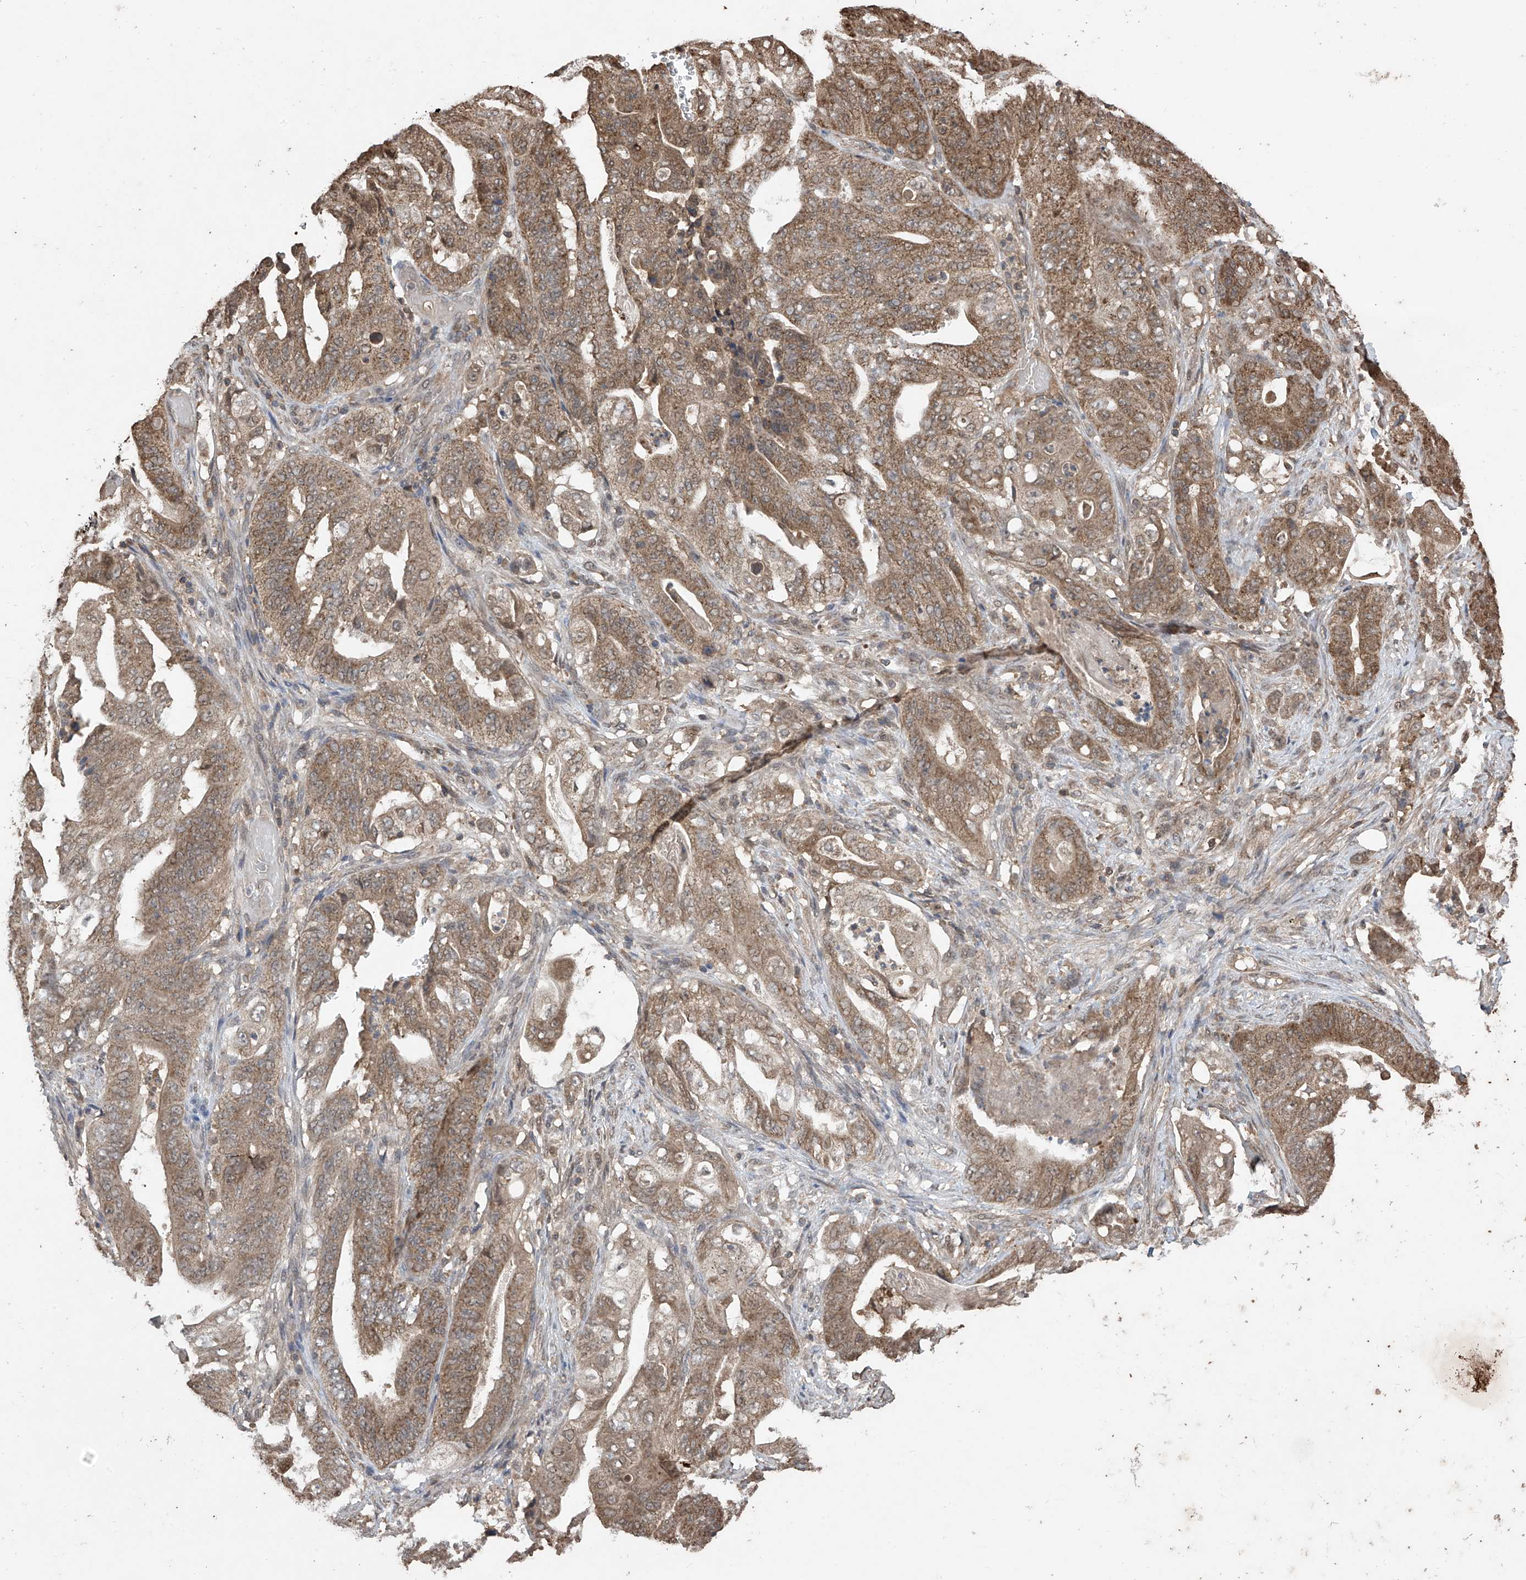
{"staining": {"intensity": "moderate", "quantity": ">75%", "location": "cytoplasmic/membranous"}, "tissue": "stomach cancer", "cell_type": "Tumor cells", "image_type": "cancer", "snomed": [{"axis": "morphology", "description": "Adenocarcinoma, NOS"}, {"axis": "topography", "description": "Stomach"}], "caption": "Adenocarcinoma (stomach) stained with DAB (3,3'-diaminobenzidine) immunohistochemistry exhibits medium levels of moderate cytoplasmic/membranous expression in about >75% of tumor cells. (Brightfield microscopy of DAB IHC at high magnification).", "gene": "PNPT1", "patient": {"sex": "female", "age": 73}}